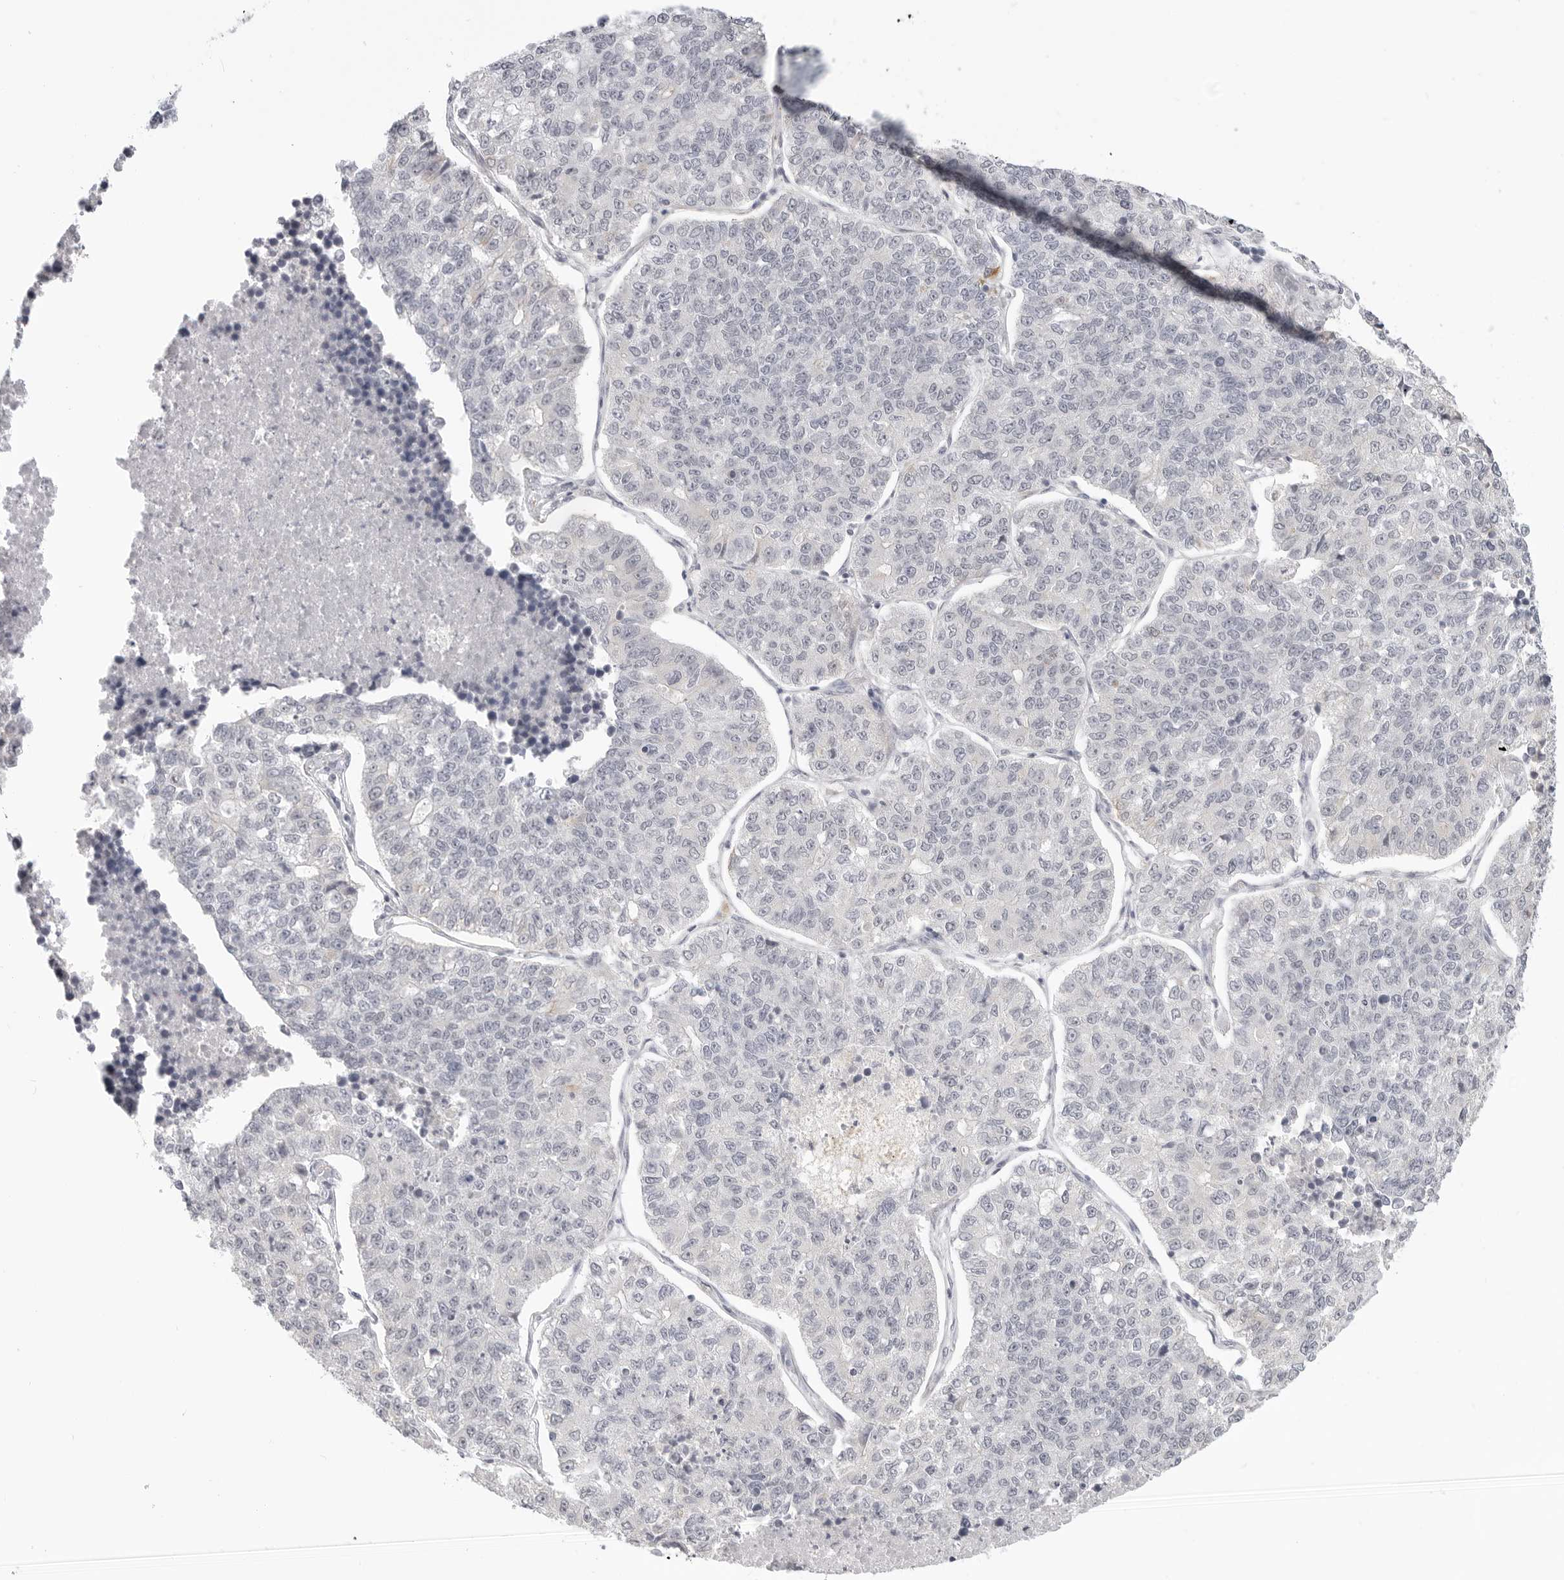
{"staining": {"intensity": "negative", "quantity": "none", "location": "none"}, "tissue": "lung cancer", "cell_type": "Tumor cells", "image_type": "cancer", "snomed": [{"axis": "morphology", "description": "Adenocarcinoma, NOS"}, {"axis": "topography", "description": "Lung"}], "caption": "A high-resolution histopathology image shows immunohistochemistry staining of lung cancer (adenocarcinoma), which demonstrates no significant staining in tumor cells.", "gene": "KLK11", "patient": {"sex": "male", "age": 49}}